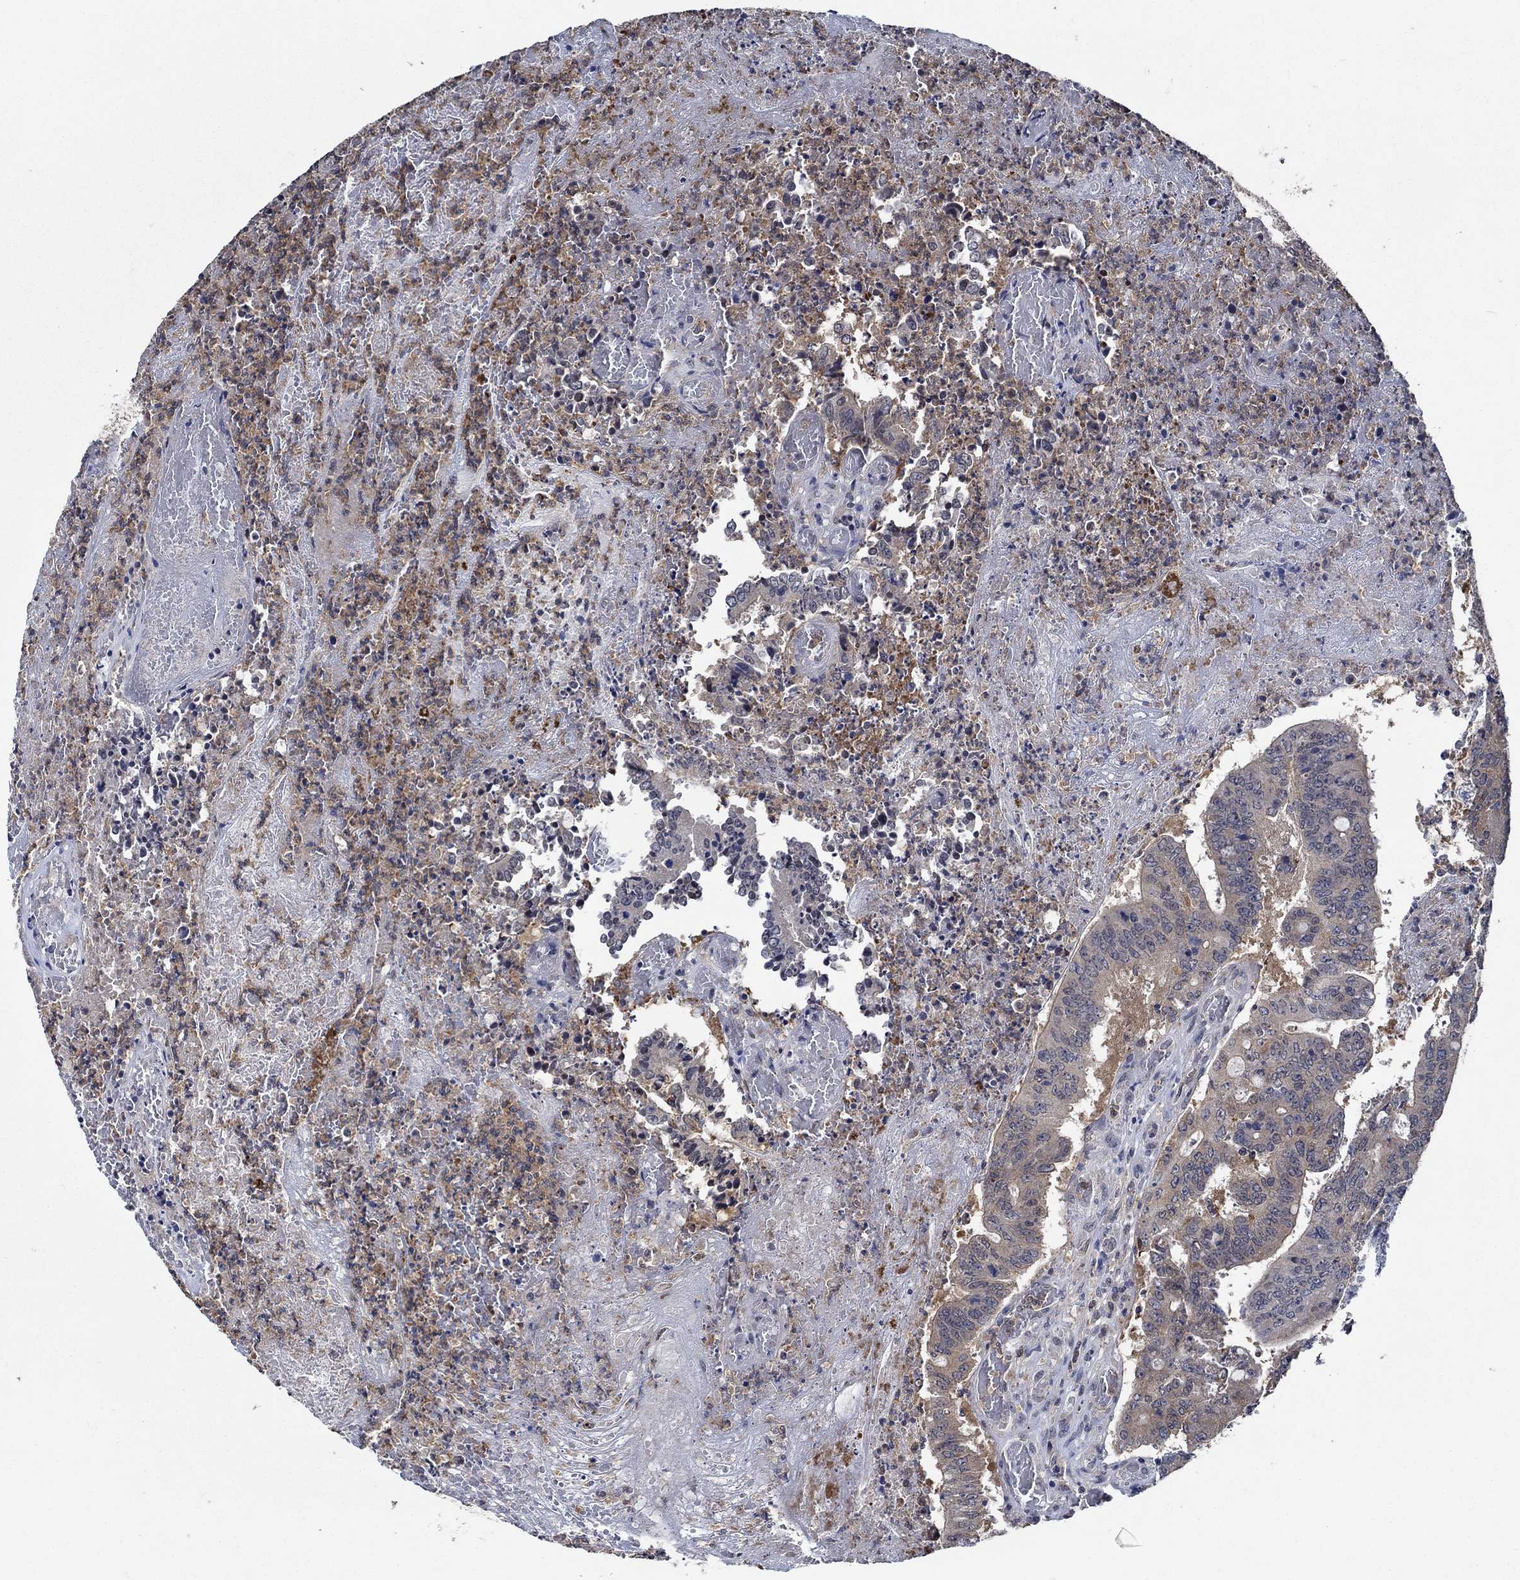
{"staining": {"intensity": "negative", "quantity": "none", "location": "none"}, "tissue": "colorectal cancer", "cell_type": "Tumor cells", "image_type": "cancer", "snomed": [{"axis": "morphology", "description": "Adenocarcinoma, NOS"}, {"axis": "topography", "description": "Colon"}], "caption": "This is an immunohistochemistry (IHC) image of adenocarcinoma (colorectal). There is no positivity in tumor cells.", "gene": "DACT1", "patient": {"sex": "female", "age": 70}}